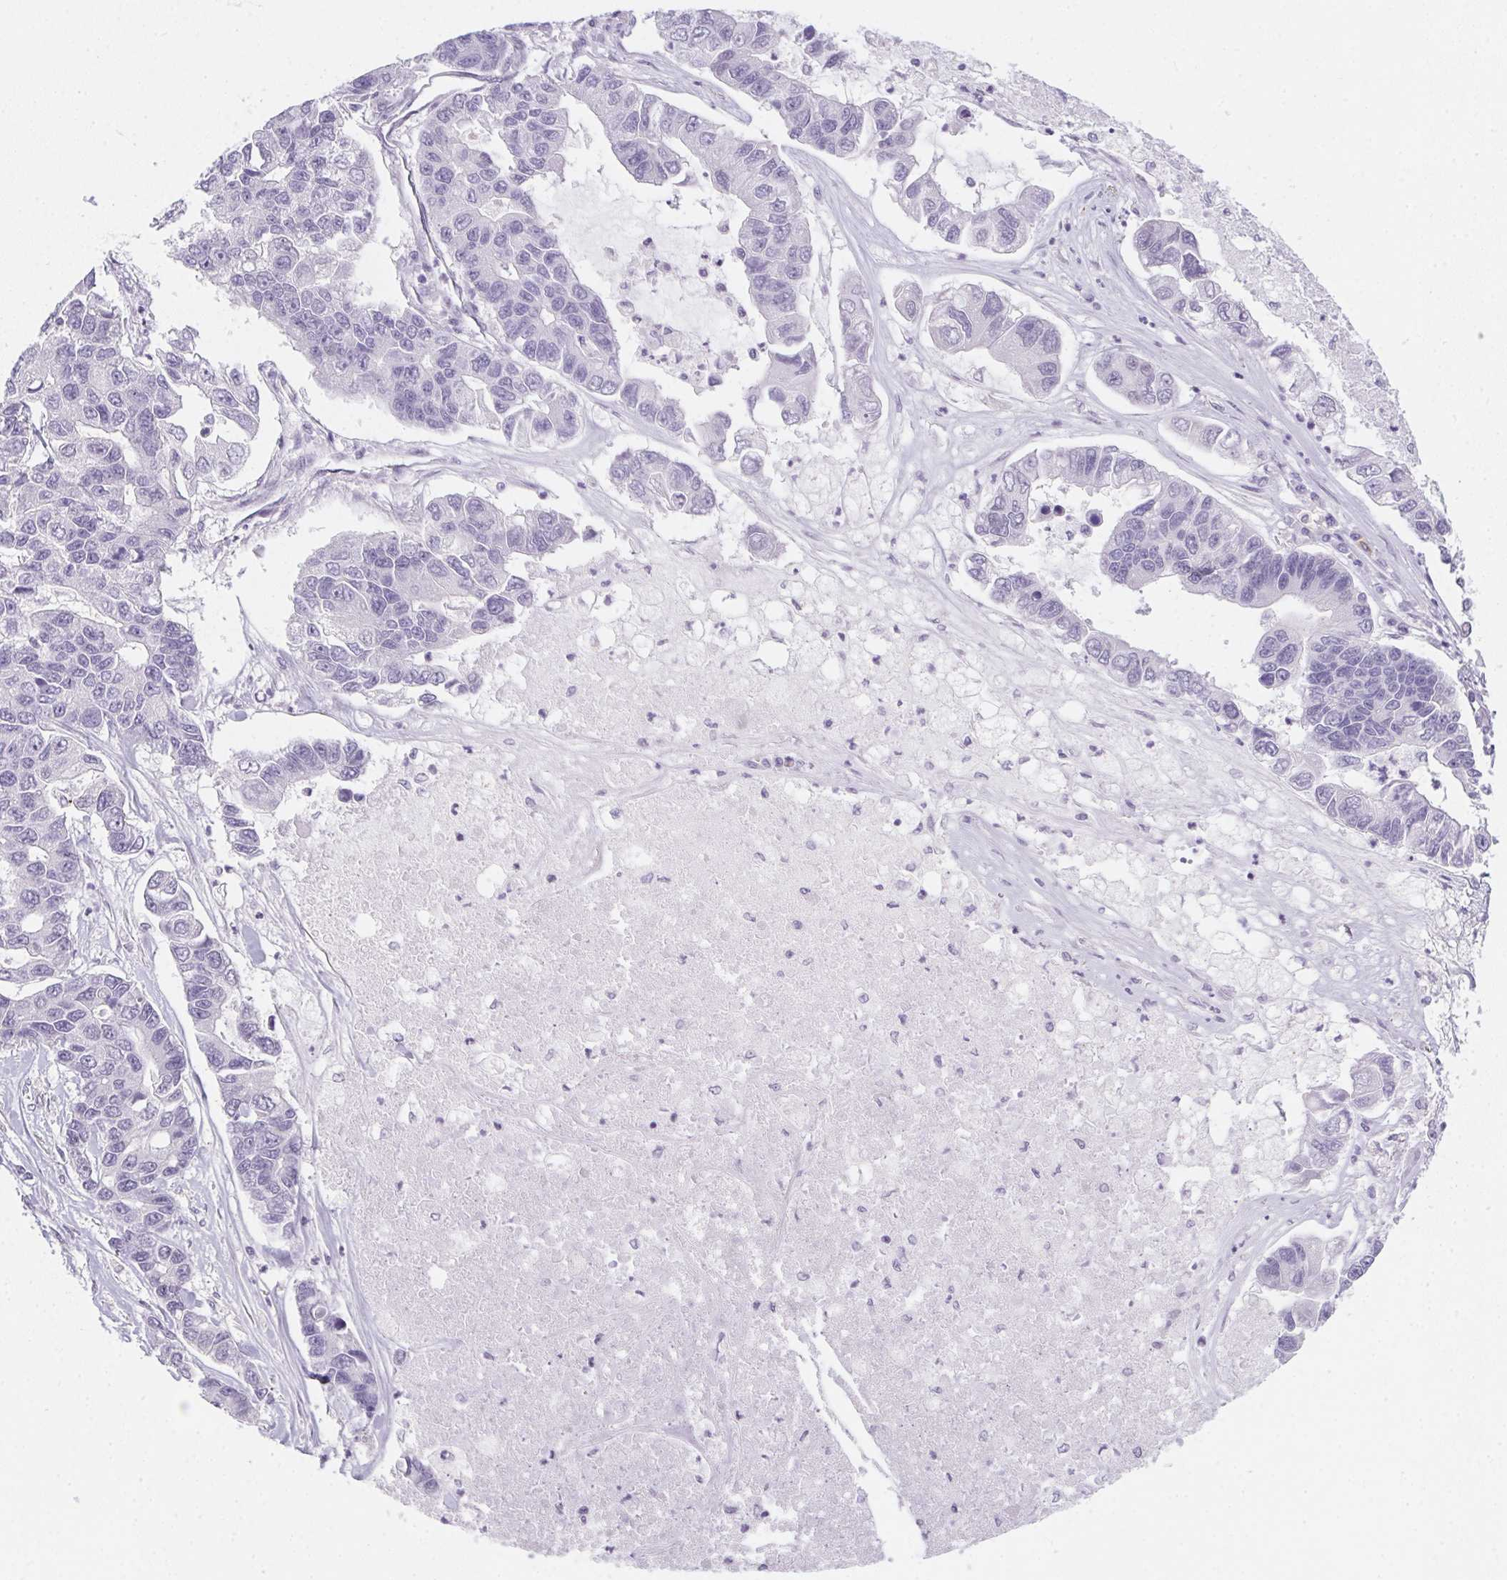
{"staining": {"intensity": "negative", "quantity": "none", "location": "none"}, "tissue": "lung cancer", "cell_type": "Tumor cells", "image_type": "cancer", "snomed": [{"axis": "morphology", "description": "Adenocarcinoma, NOS"}, {"axis": "topography", "description": "Bronchus"}, {"axis": "topography", "description": "Lung"}], "caption": "Immunohistochemistry of human lung cancer (adenocarcinoma) exhibits no positivity in tumor cells.", "gene": "MORC1", "patient": {"sex": "female", "age": 51}}